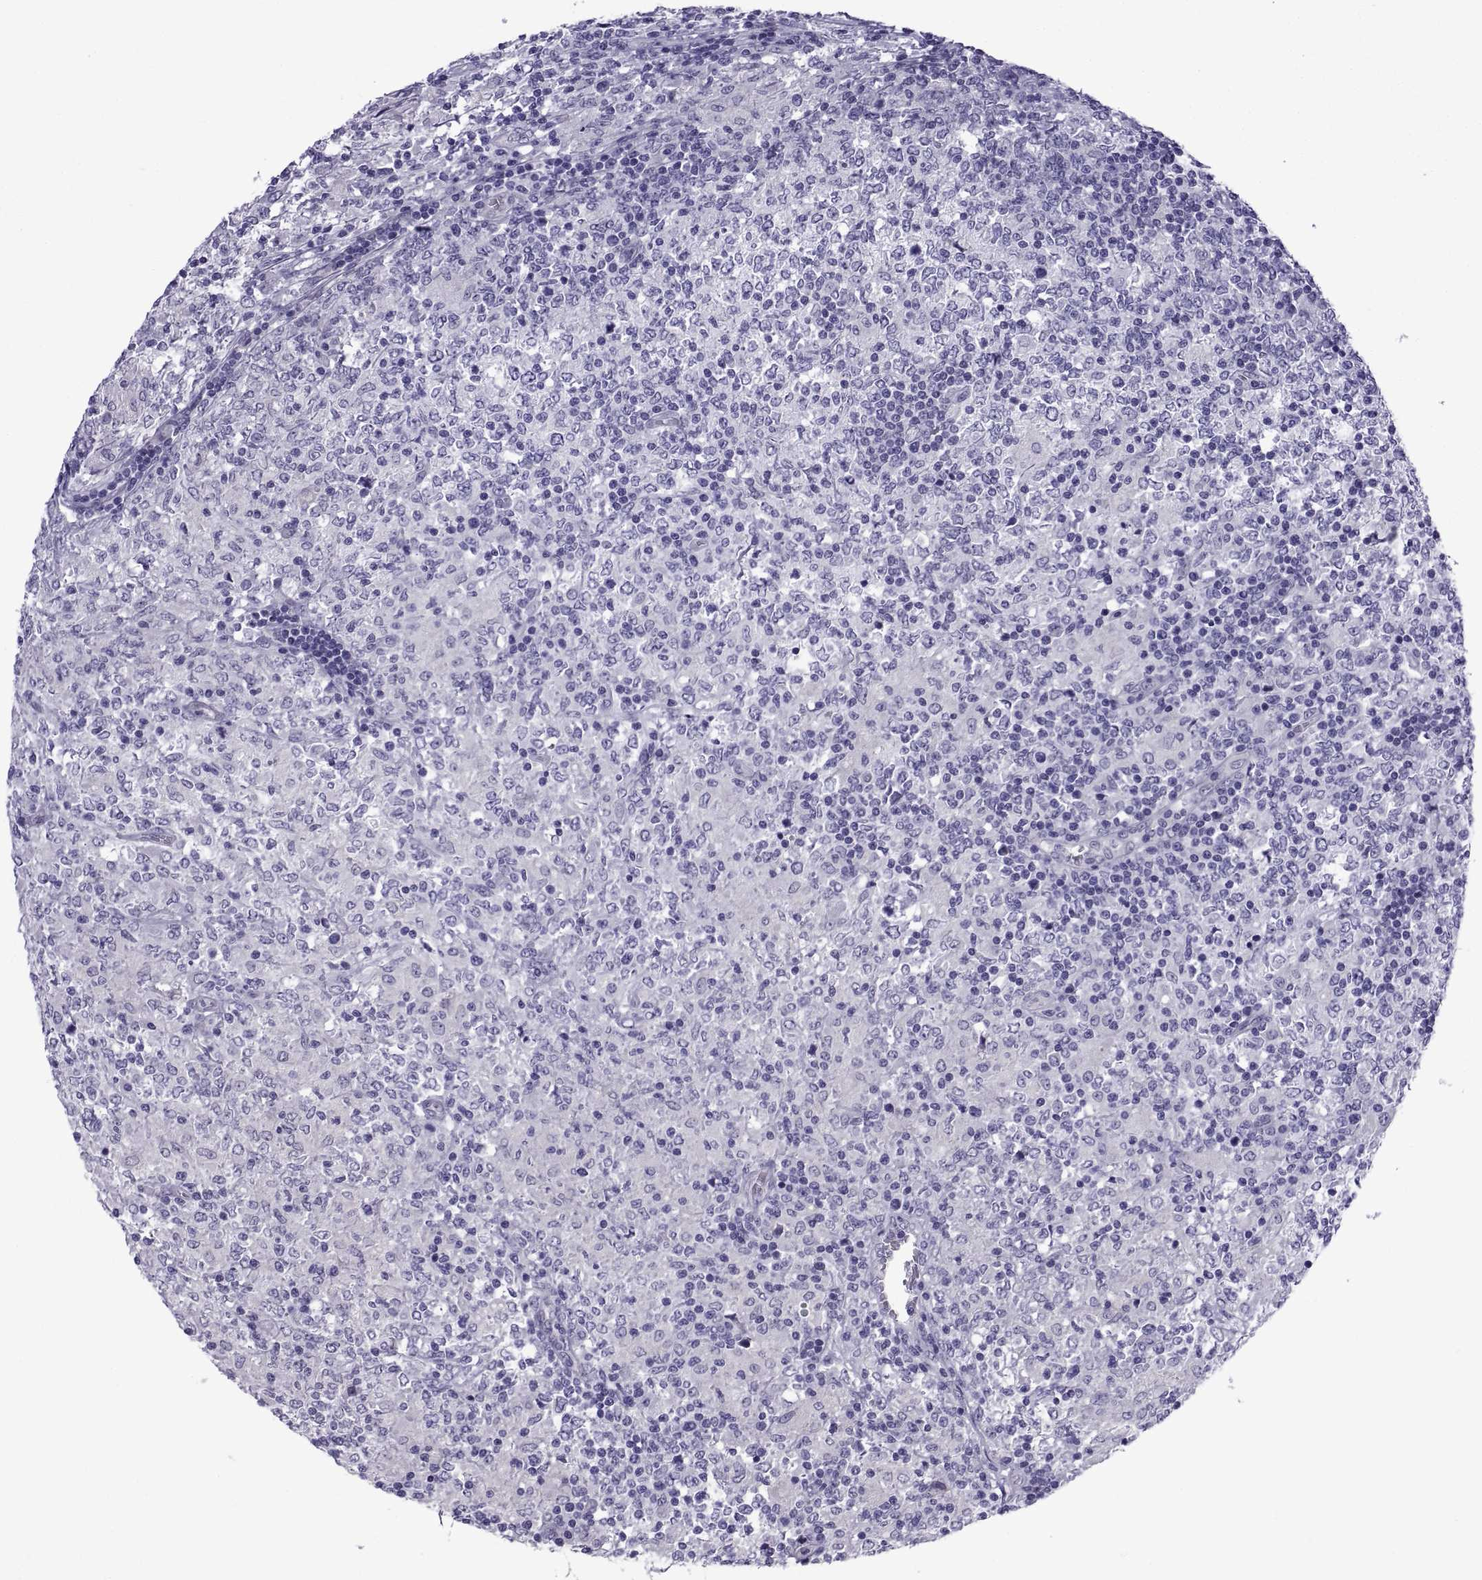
{"staining": {"intensity": "negative", "quantity": "none", "location": "none"}, "tissue": "lymphoma", "cell_type": "Tumor cells", "image_type": "cancer", "snomed": [{"axis": "morphology", "description": "Malignant lymphoma, non-Hodgkin's type, High grade"}, {"axis": "topography", "description": "Lymph node"}], "caption": "DAB (3,3'-diaminobenzidine) immunohistochemical staining of human high-grade malignant lymphoma, non-Hodgkin's type shows no significant positivity in tumor cells.", "gene": "SPDYE1", "patient": {"sex": "female", "age": 84}}